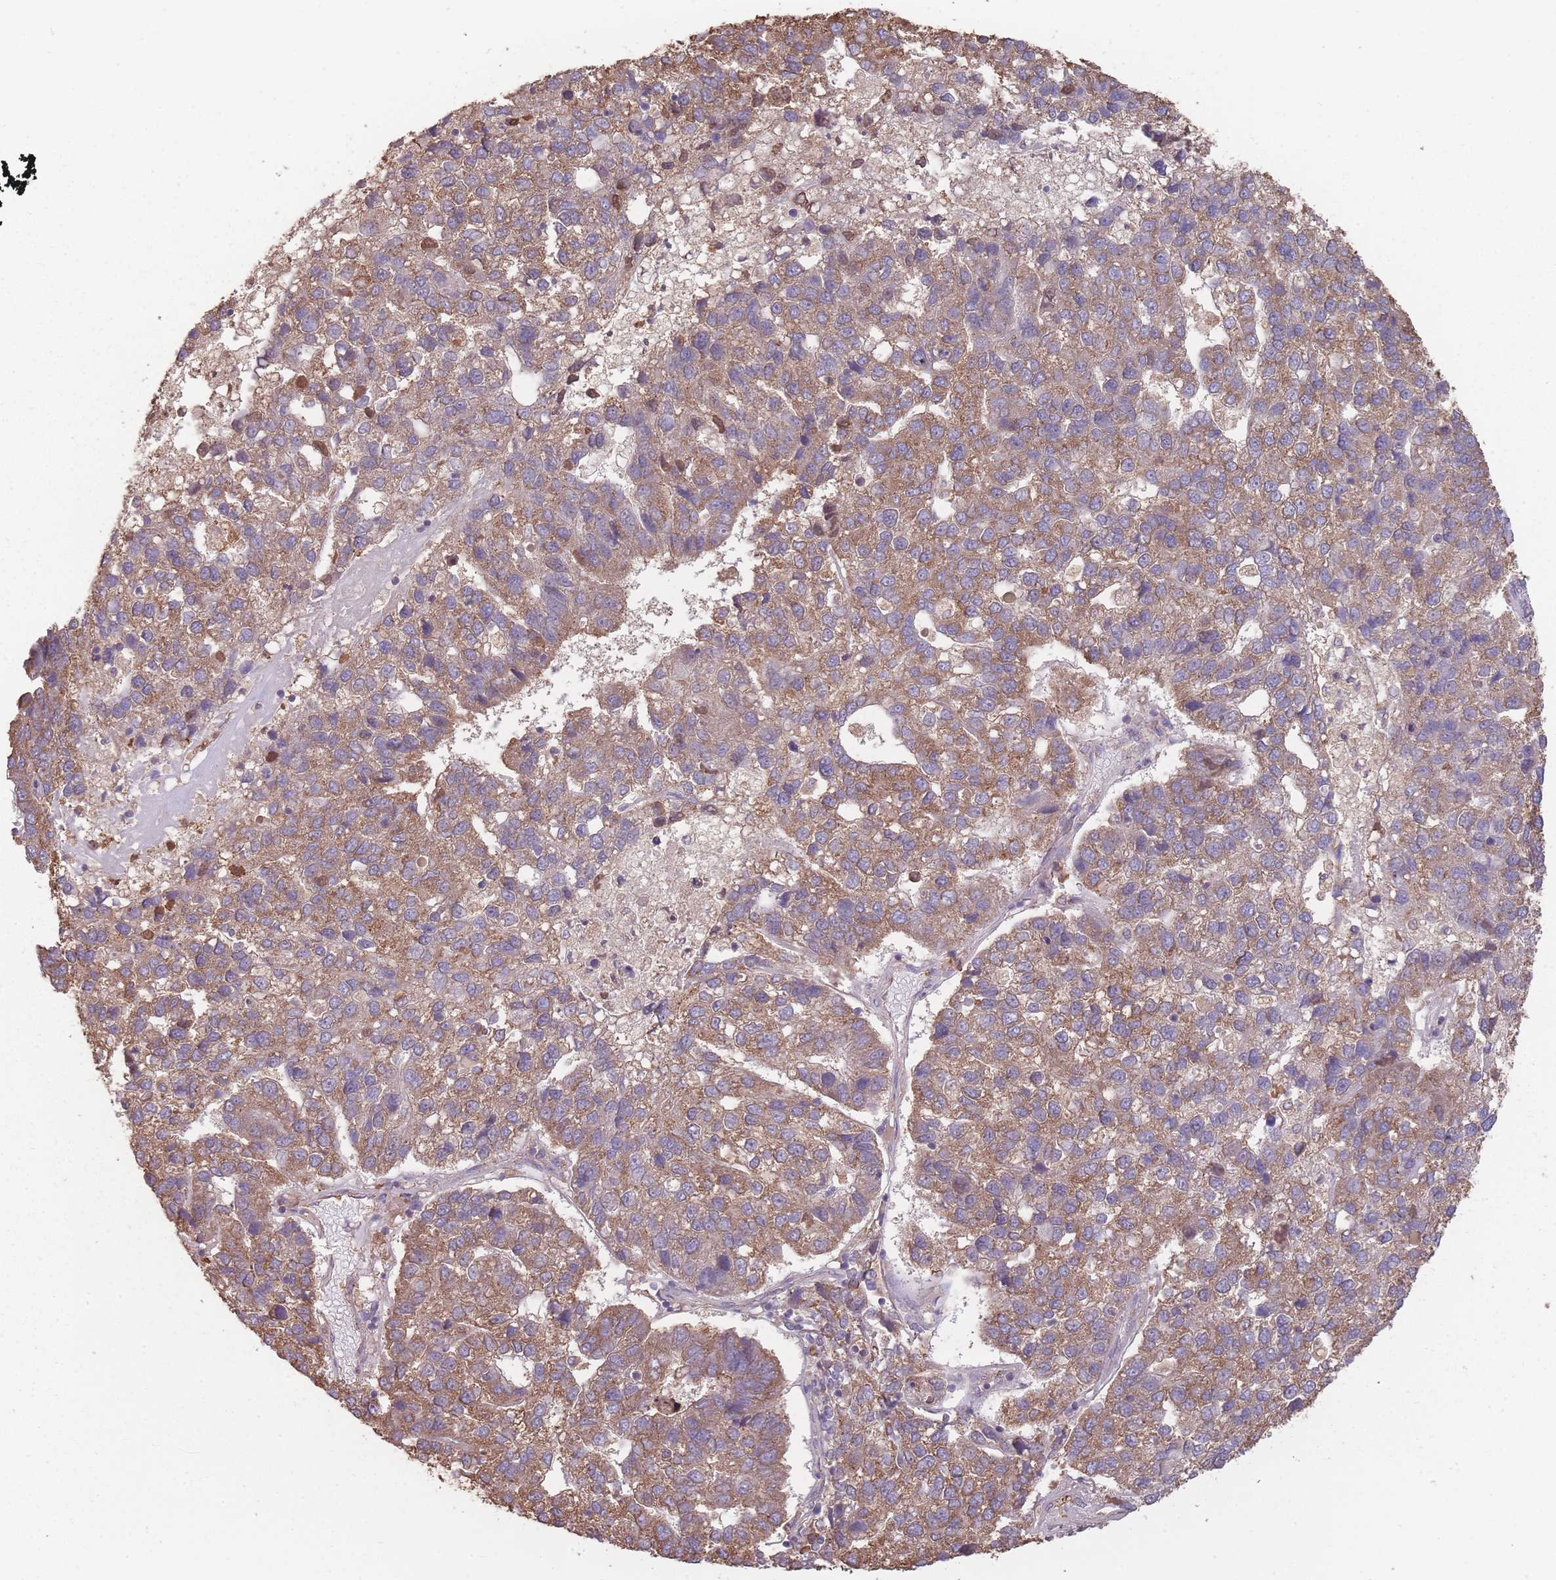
{"staining": {"intensity": "moderate", "quantity": ">75%", "location": "cytoplasmic/membranous"}, "tissue": "pancreatic cancer", "cell_type": "Tumor cells", "image_type": "cancer", "snomed": [{"axis": "morphology", "description": "Adenocarcinoma, NOS"}, {"axis": "topography", "description": "Pancreas"}], "caption": "Pancreatic cancer stained for a protein reveals moderate cytoplasmic/membranous positivity in tumor cells.", "gene": "SANBR", "patient": {"sex": "female", "age": 61}}